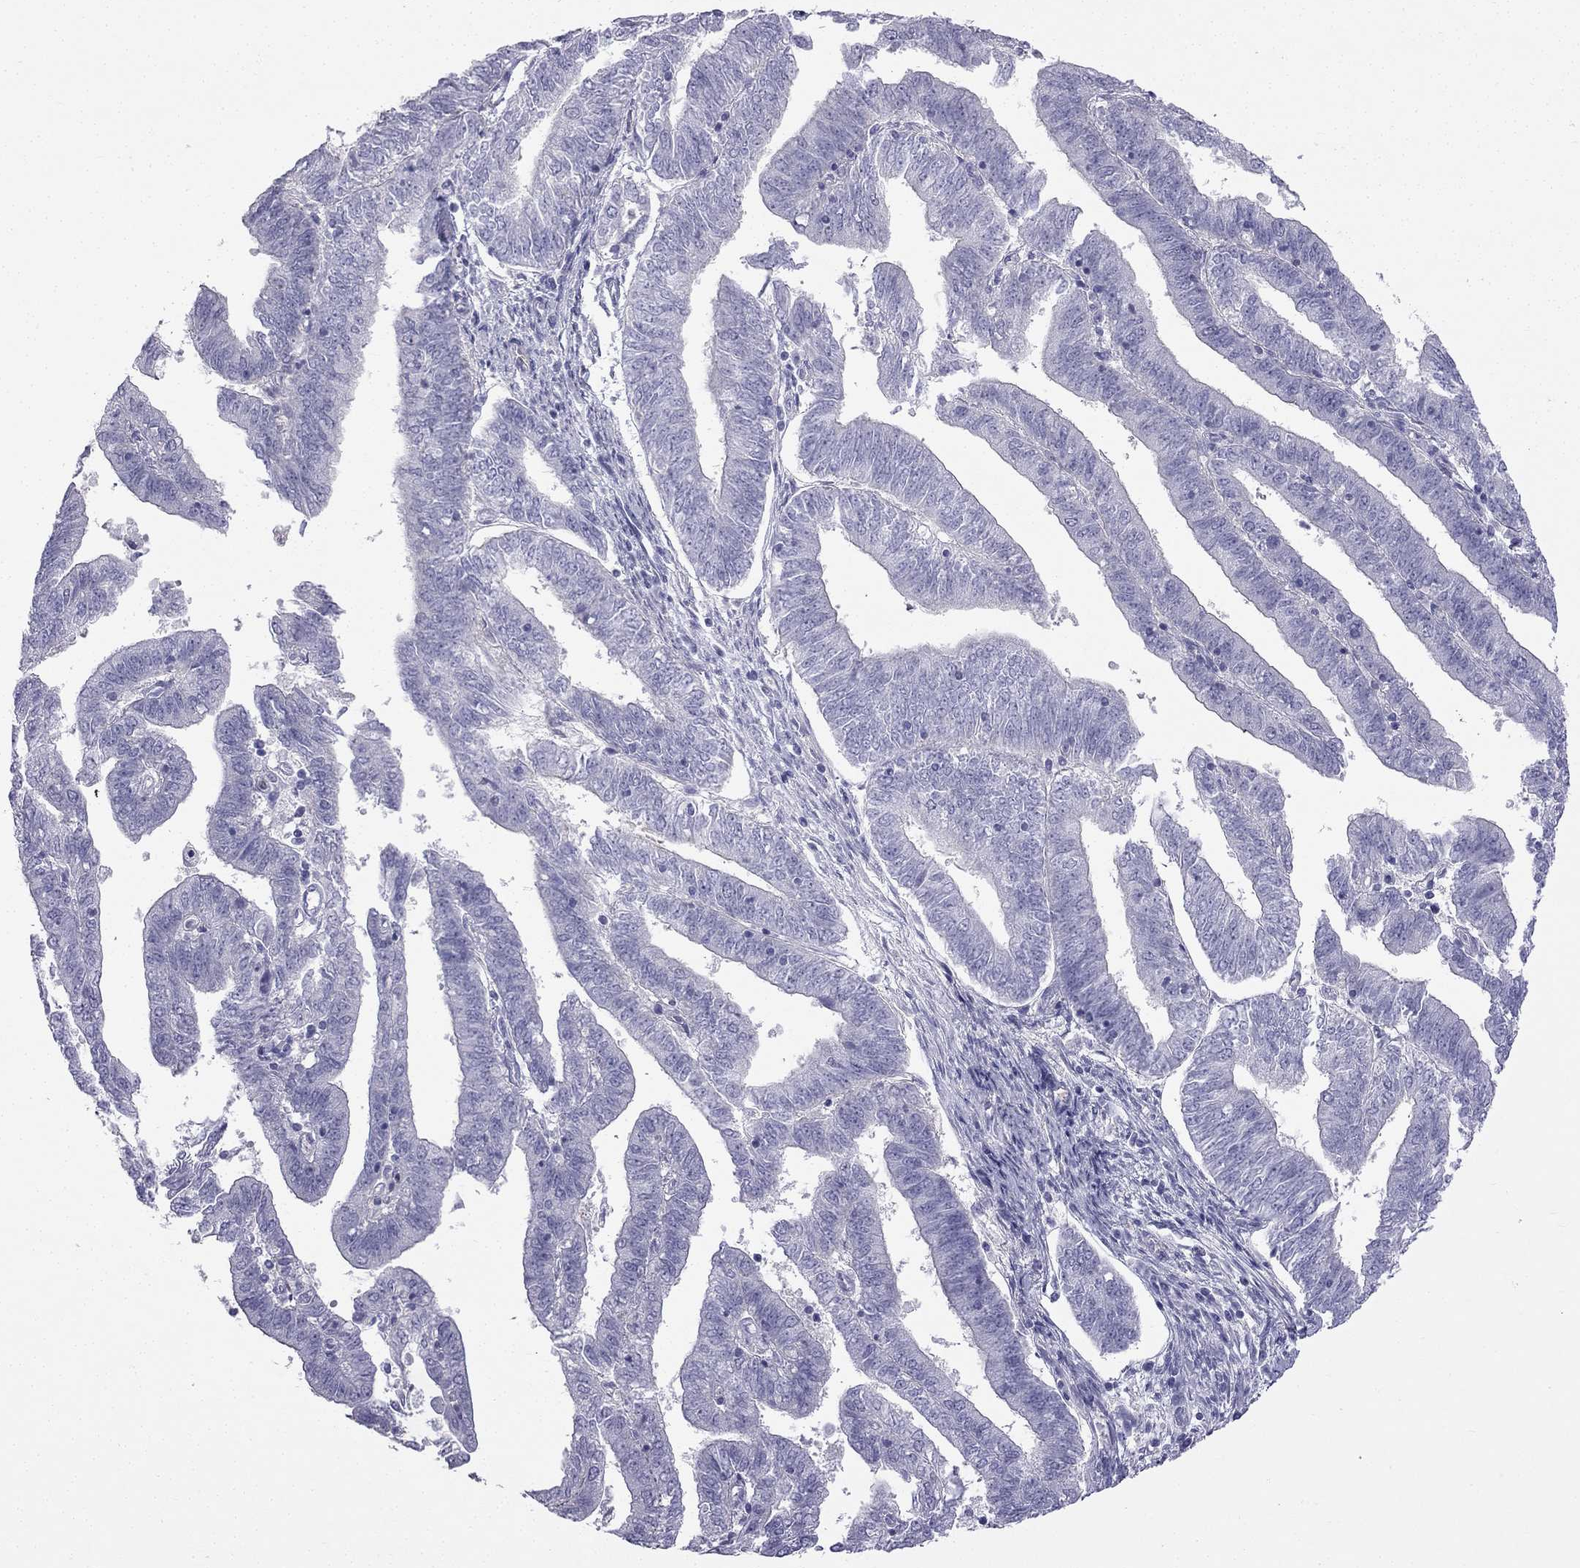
{"staining": {"intensity": "negative", "quantity": "none", "location": "none"}, "tissue": "endometrial cancer", "cell_type": "Tumor cells", "image_type": "cancer", "snomed": [{"axis": "morphology", "description": "Adenocarcinoma, NOS"}, {"axis": "topography", "description": "Endometrium"}], "caption": "Endometrial cancer stained for a protein using immunohistochemistry (IHC) shows no expression tumor cells.", "gene": "GJA8", "patient": {"sex": "female", "age": 82}}